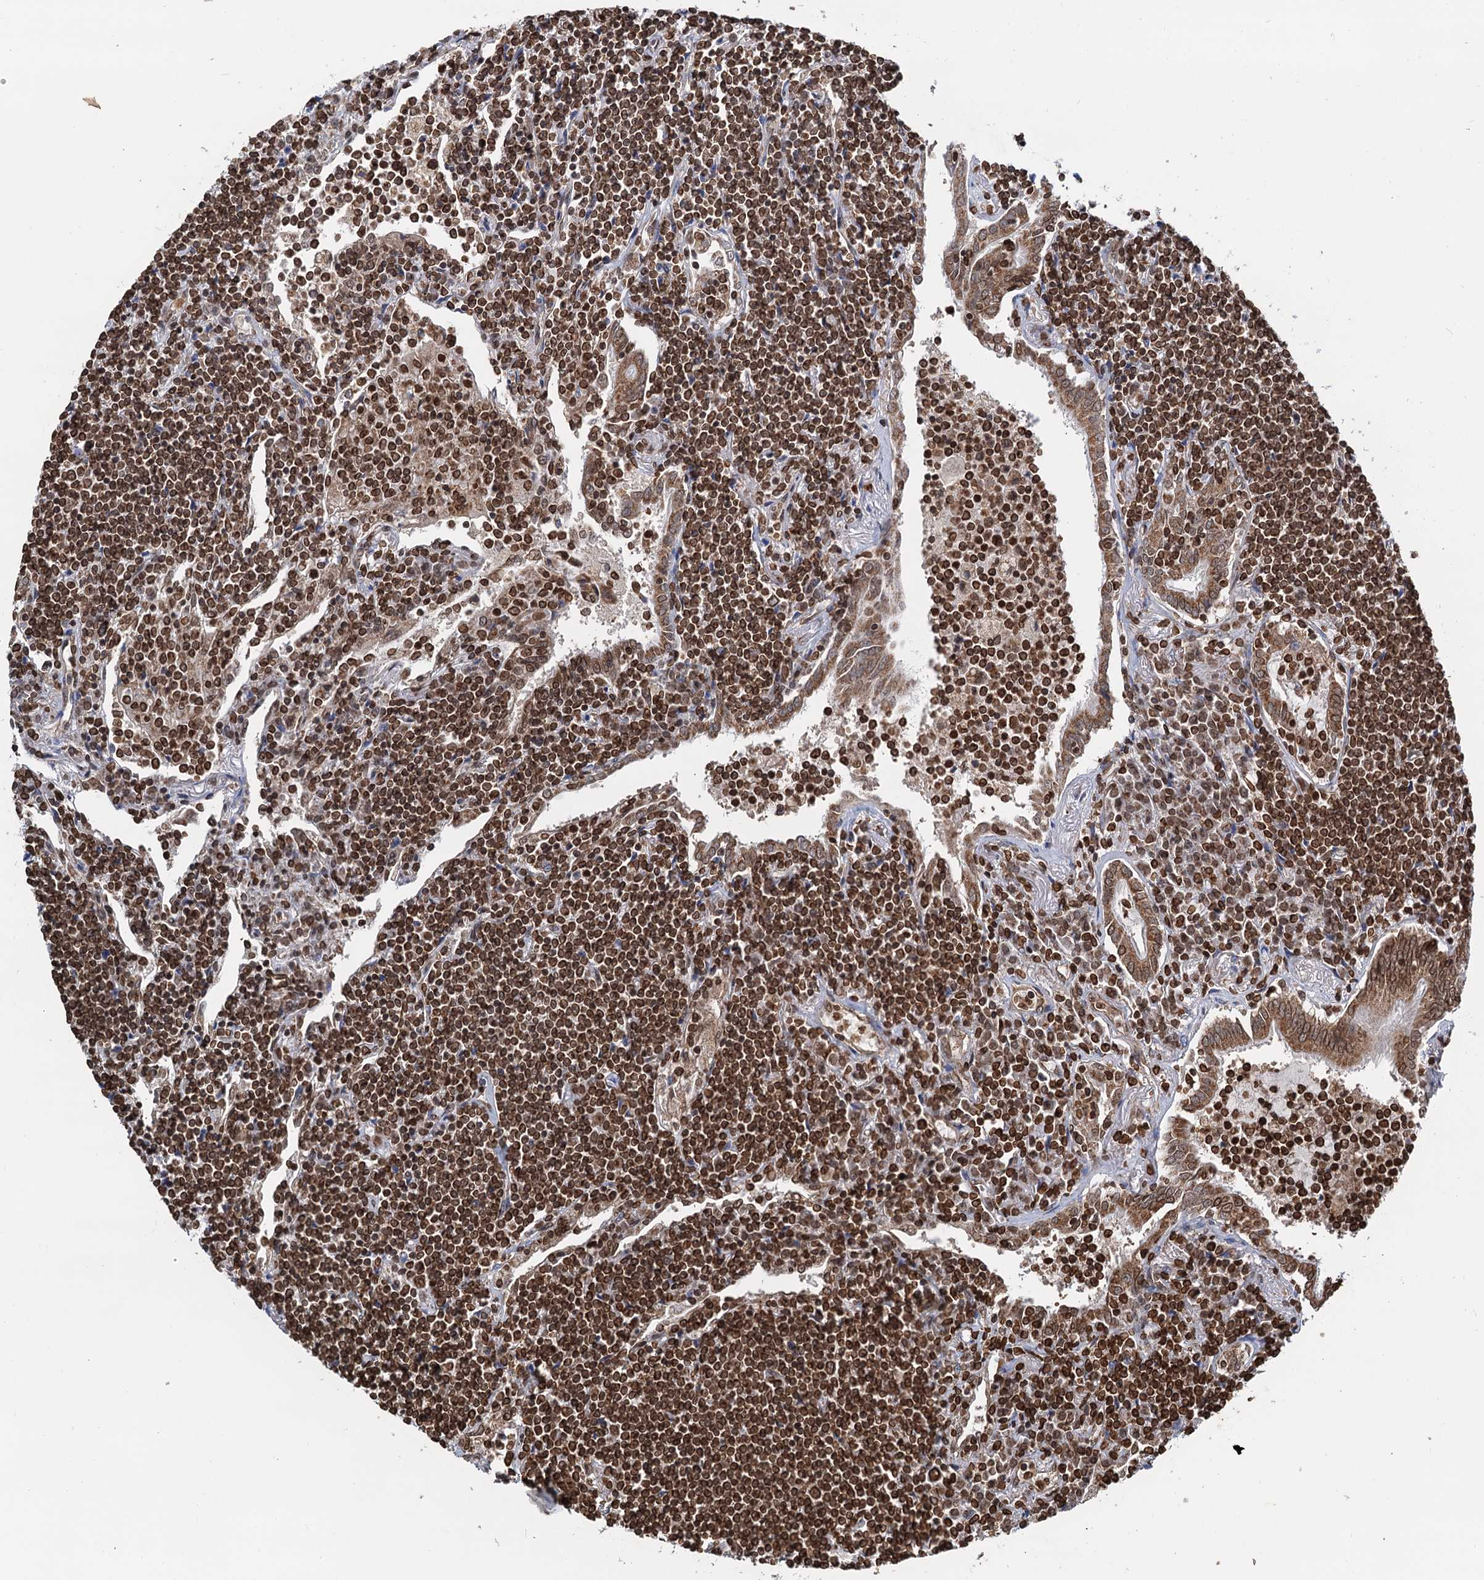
{"staining": {"intensity": "strong", "quantity": ">75%", "location": "nuclear"}, "tissue": "lymphoma", "cell_type": "Tumor cells", "image_type": "cancer", "snomed": [{"axis": "morphology", "description": "Malignant lymphoma, non-Hodgkin's type, Low grade"}, {"axis": "topography", "description": "Lung"}], "caption": "Lymphoma stained with immunohistochemistry (IHC) reveals strong nuclear staining in about >75% of tumor cells. The staining was performed using DAB (3,3'-diaminobenzidine) to visualize the protein expression in brown, while the nuclei were stained in blue with hematoxylin (Magnification: 20x).", "gene": "ZC3H13", "patient": {"sex": "female", "age": 71}}